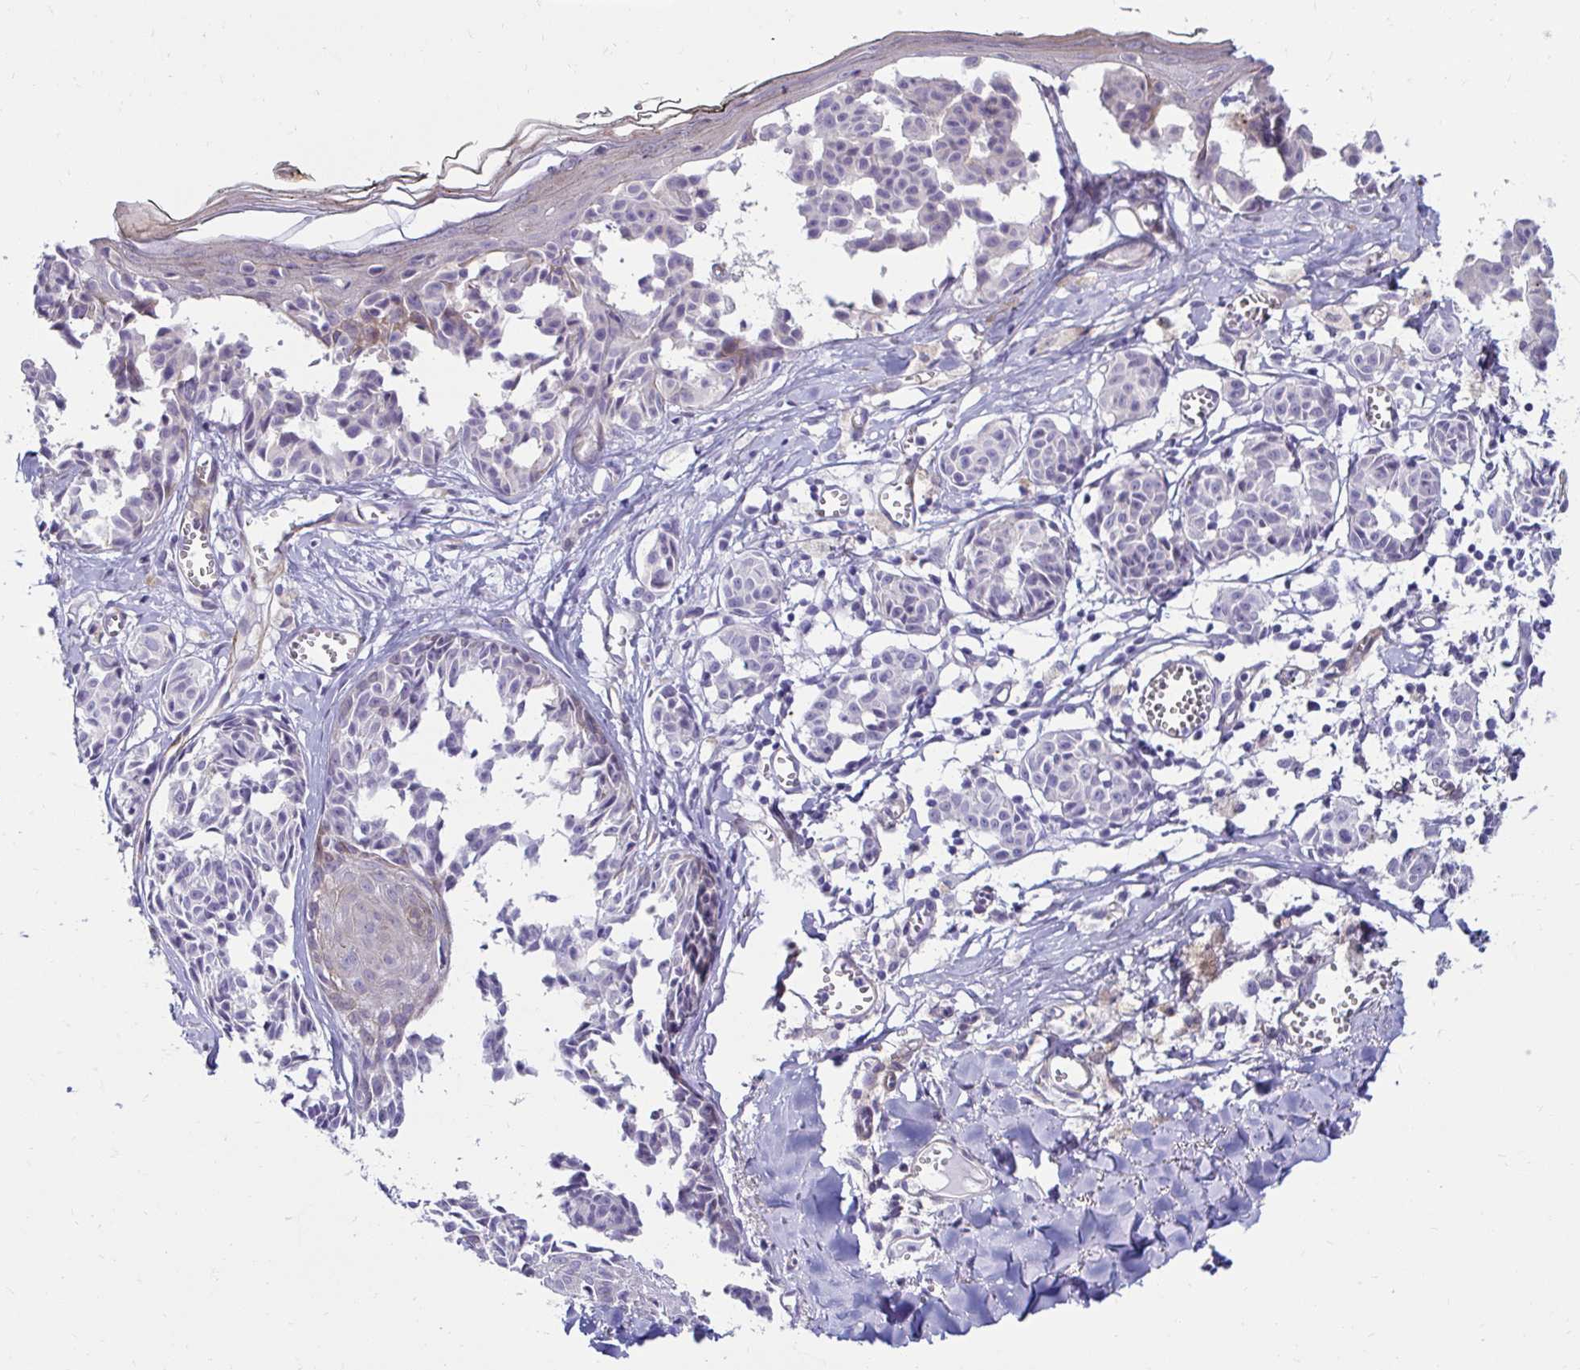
{"staining": {"intensity": "negative", "quantity": "none", "location": "none"}, "tissue": "melanoma", "cell_type": "Tumor cells", "image_type": "cancer", "snomed": [{"axis": "morphology", "description": "Malignant melanoma, NOS"}, {"axis": "topography", "description": "Skin"}], "caption": "Melanoma was stained to show a protein in brown. There is no significant positivity in tumor cells.", "gene": "ANKRD62", "patient": {"sex": "female", "age": 43}}